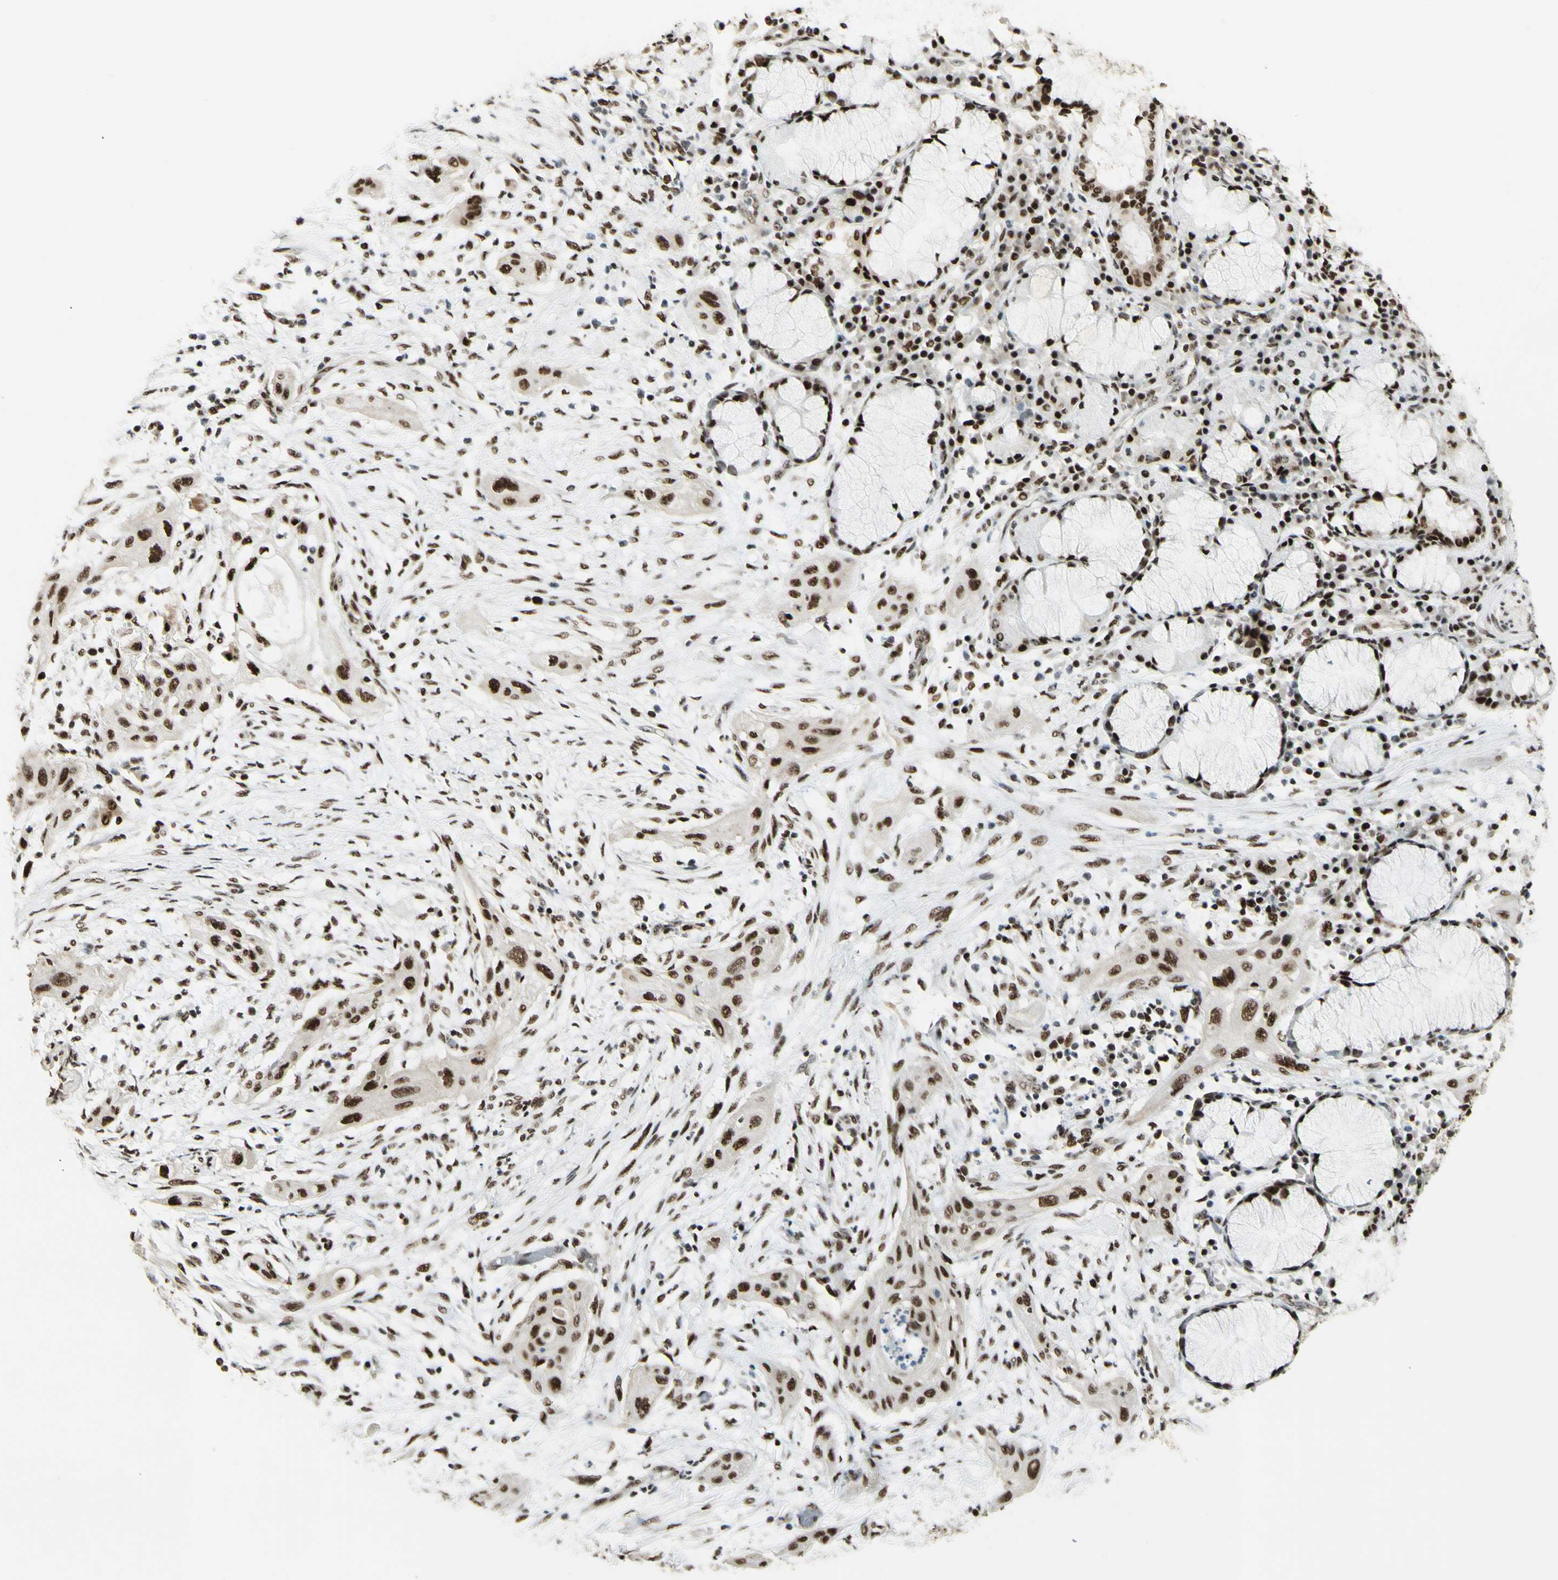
{"staining": {"intensity": "strong", "quantity": ">75%", "location": "nuclear"}, "tissue": "lung cancer", "cell_type": "Tumor cells", "image_type": "cancer", "snomed": [{"axis": "morphology", "description": "Squamous cell carcinoma, NOS"}, {"axis": "topography", "description": "Lung"}], "caption": "The image demonstrates staining of lung cancer, revealing strong nuclear protein expression (brown color) within tumor cells.", "gene": "DHX9", "patient": {"sex": "female", "age": 47}}